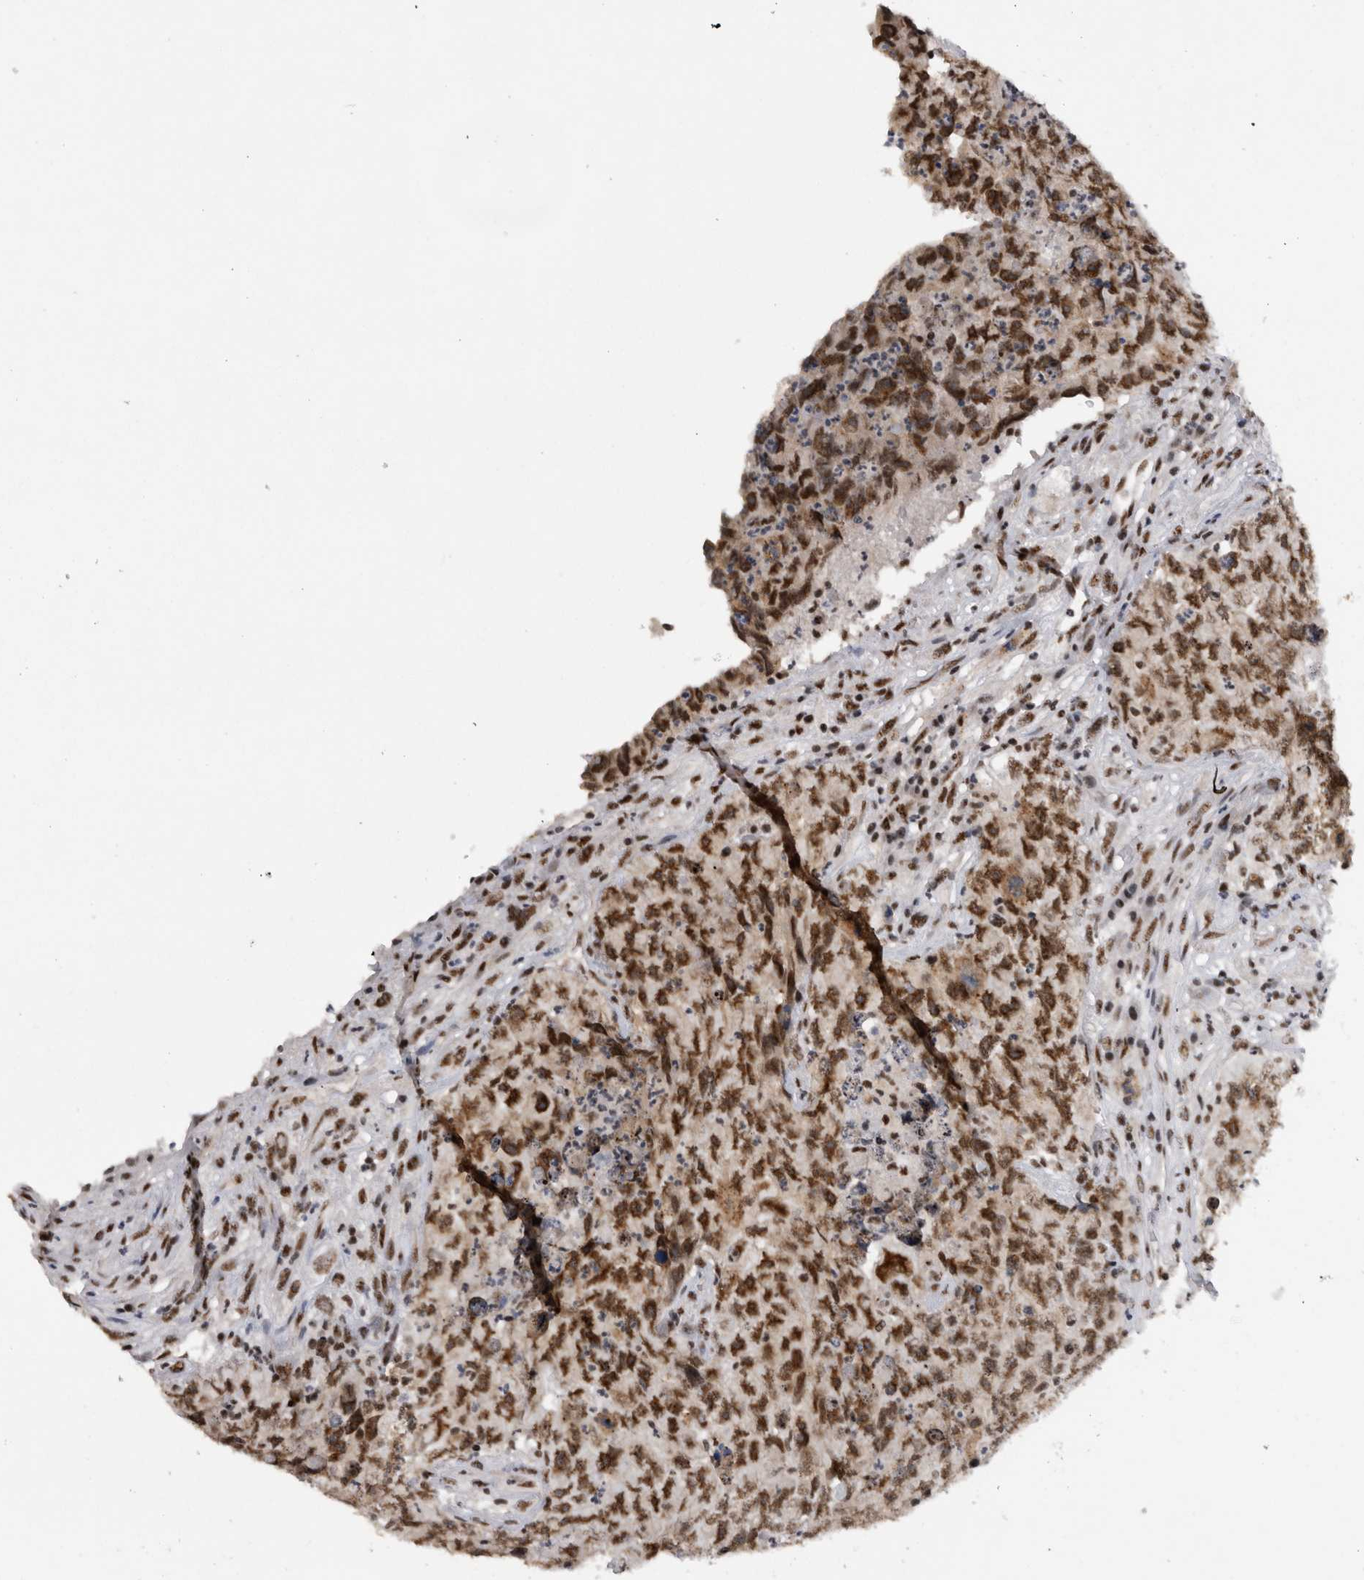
{"staining": {"intensity": "strong", "quantity": ">75%", "location": "nuclear"}, "tissue": "testis cancer", "cell_type": "Tumor cells", "image_type": "cancer", "snomed": [{"axis": "morphology", "description": "Carcinoma, Embryonal, NOS"}, {"axis": "topography", "description": "Testis"}], "caption": "Testis cancer stained for a protein (brown) exhibits strong nuclear positive staining in approximately >75% of tumor cells.", "gene": "CDK11A", "patient": {"sex": "male", "age": 32}}